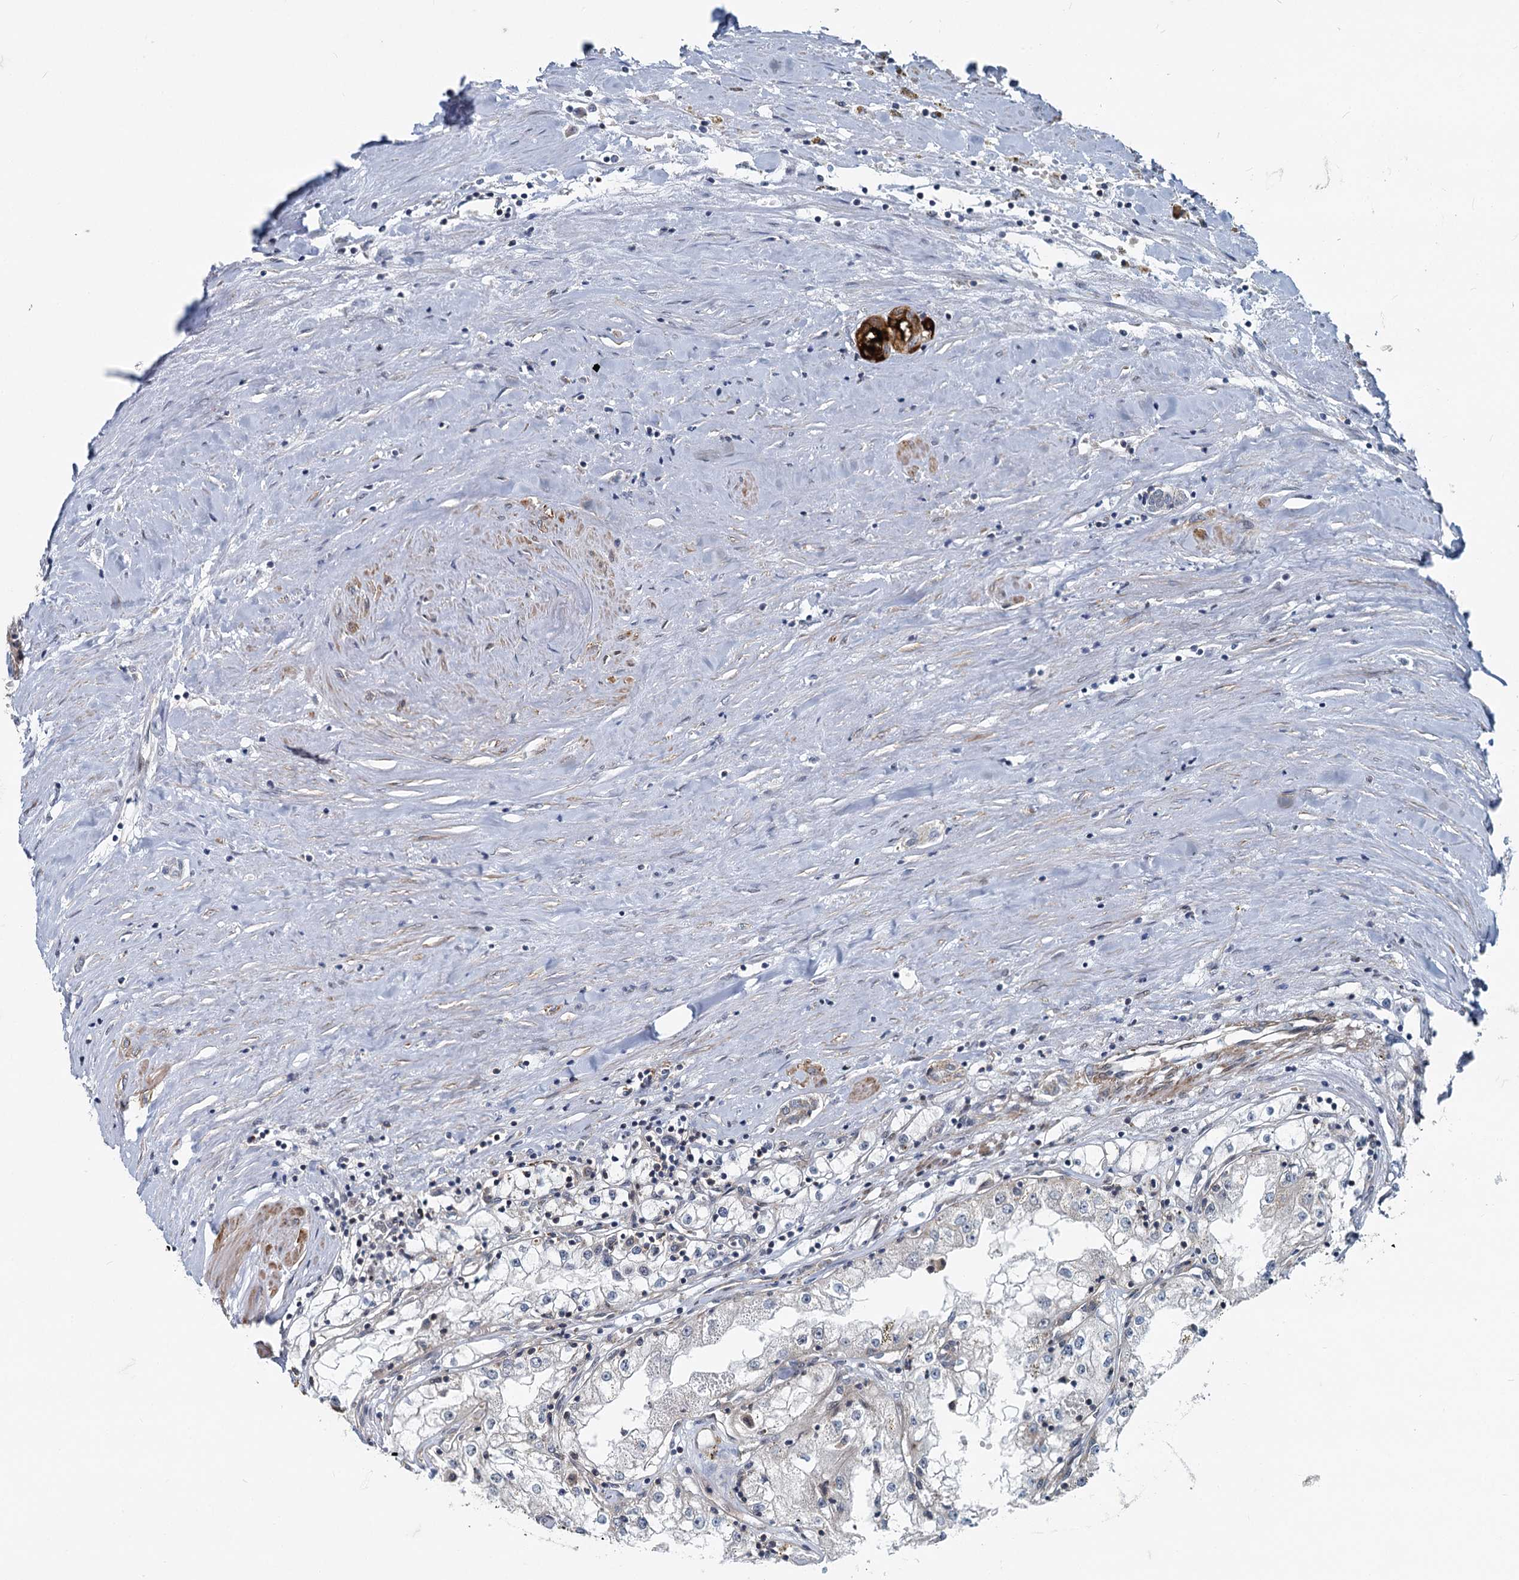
{"staining": {"intensity": "negative", "quantity": "none", "location": "none"}, "tissue": "renal cancer", "cell_type": "Tumor cells", "image_type": "cancer", "snomed": [{"axis": "morphology", "description": "Adenocarcinoma, NOS"}, {"axis": "topography", "description": "Kidney"}], "caption": "Renal cancer (adenocarcinoma) was stained to show a protein in brown. There is no significant staining in tumor cells.", "gene": "ADCY2", "patient": {"sex": "male", "age": 56}}